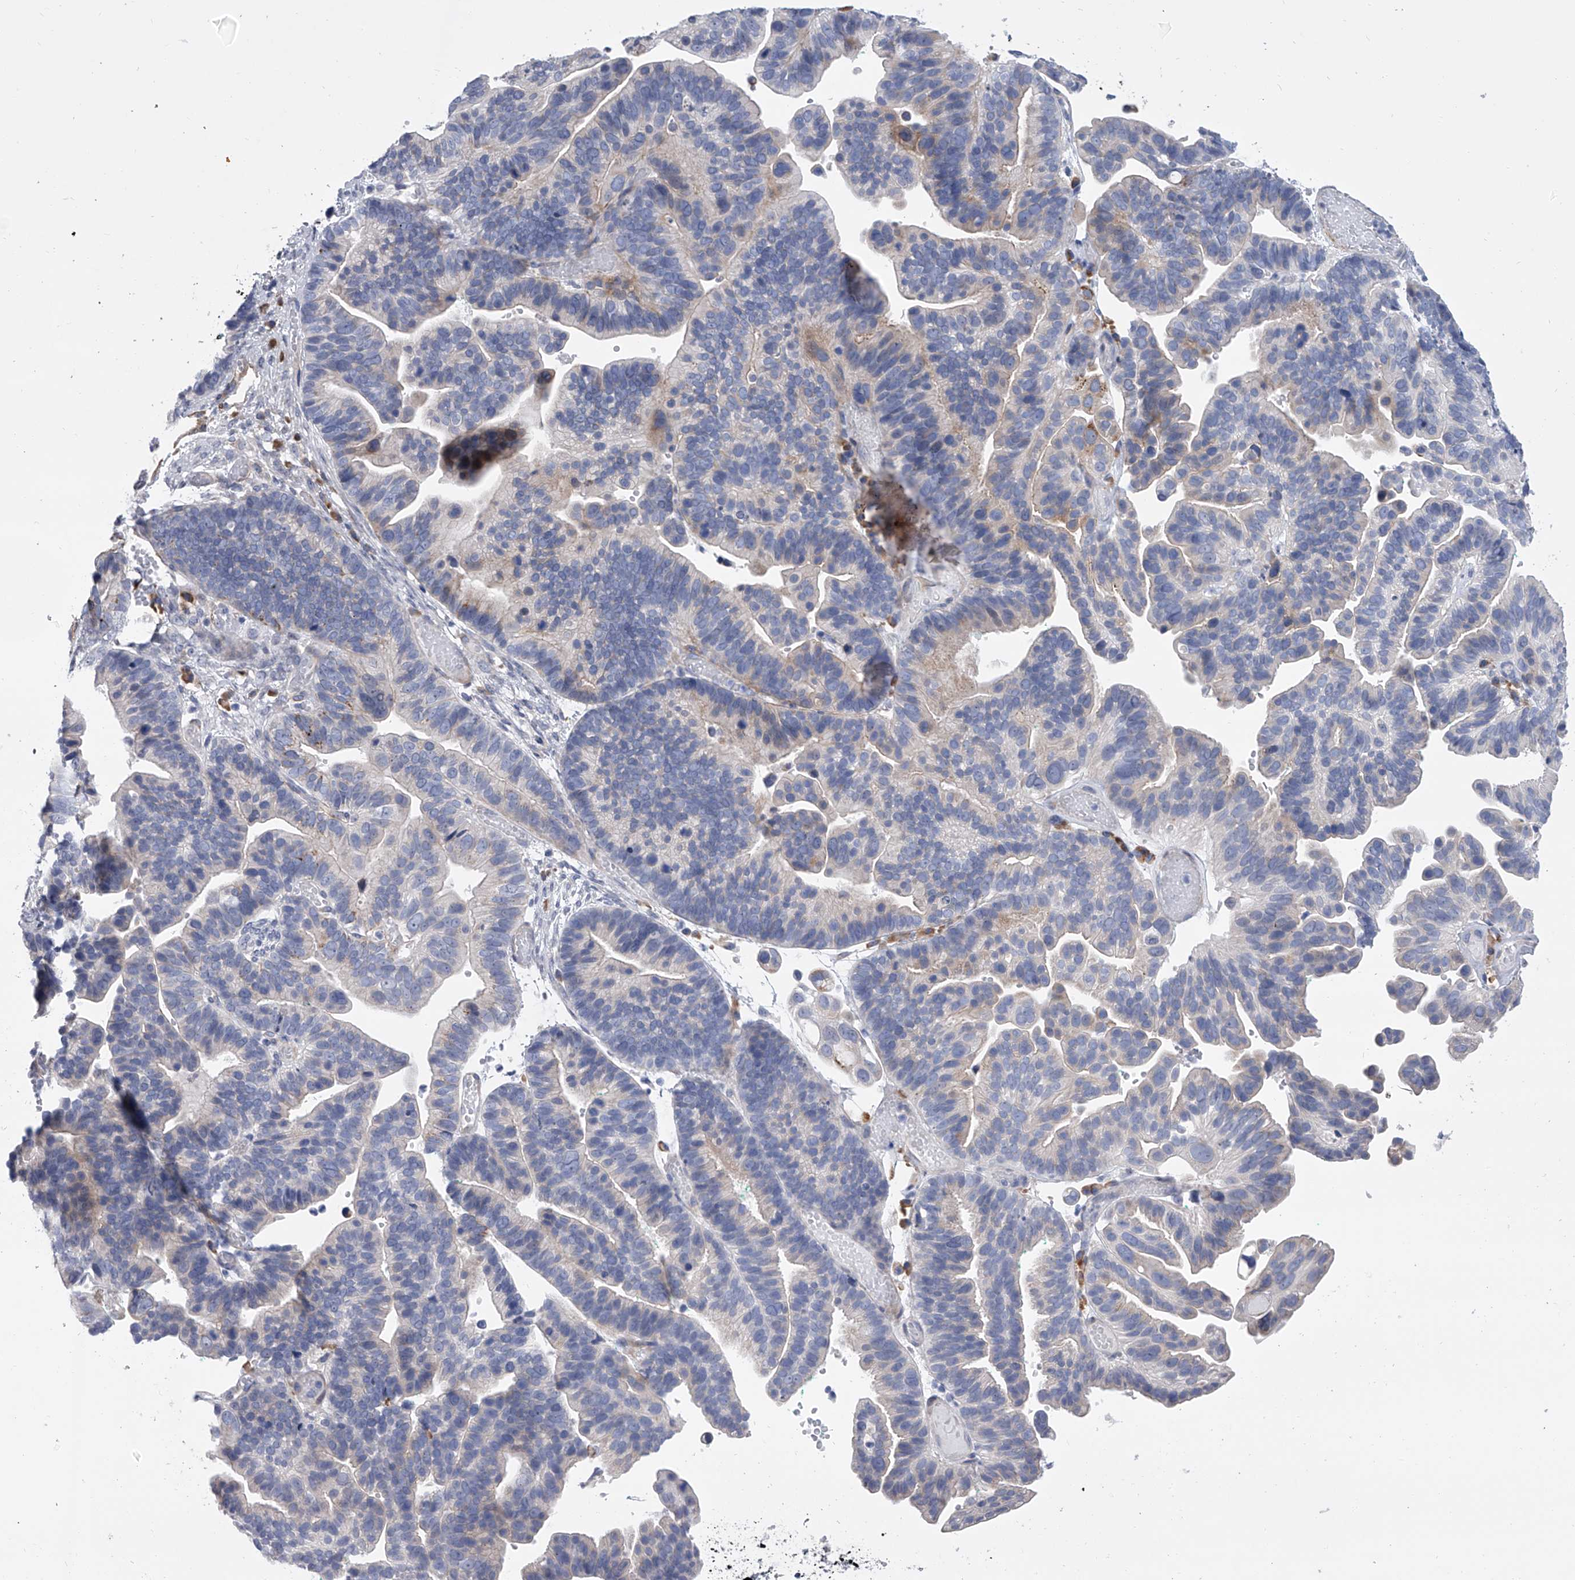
{"staining": {"intensity": "weak", "quantity": "<25%", "location": "cytoplasmic/membranous"}, "tissue": "ovarian cancer", "cell_type": "Tumor cells", "image_type": "cancer", "snomed": [{"axis": "morphology", "description": "Cystadenocarcinoma, serous, NOS"}, {"axis": "topography", "description": "Ovary"}], "caption": "The histopathology image shows no staining of tumor cells in serous cystadenocarcinoma (ovarian).", "gene": "ALG14", "patient": {"sex": "female", "age": 56}}